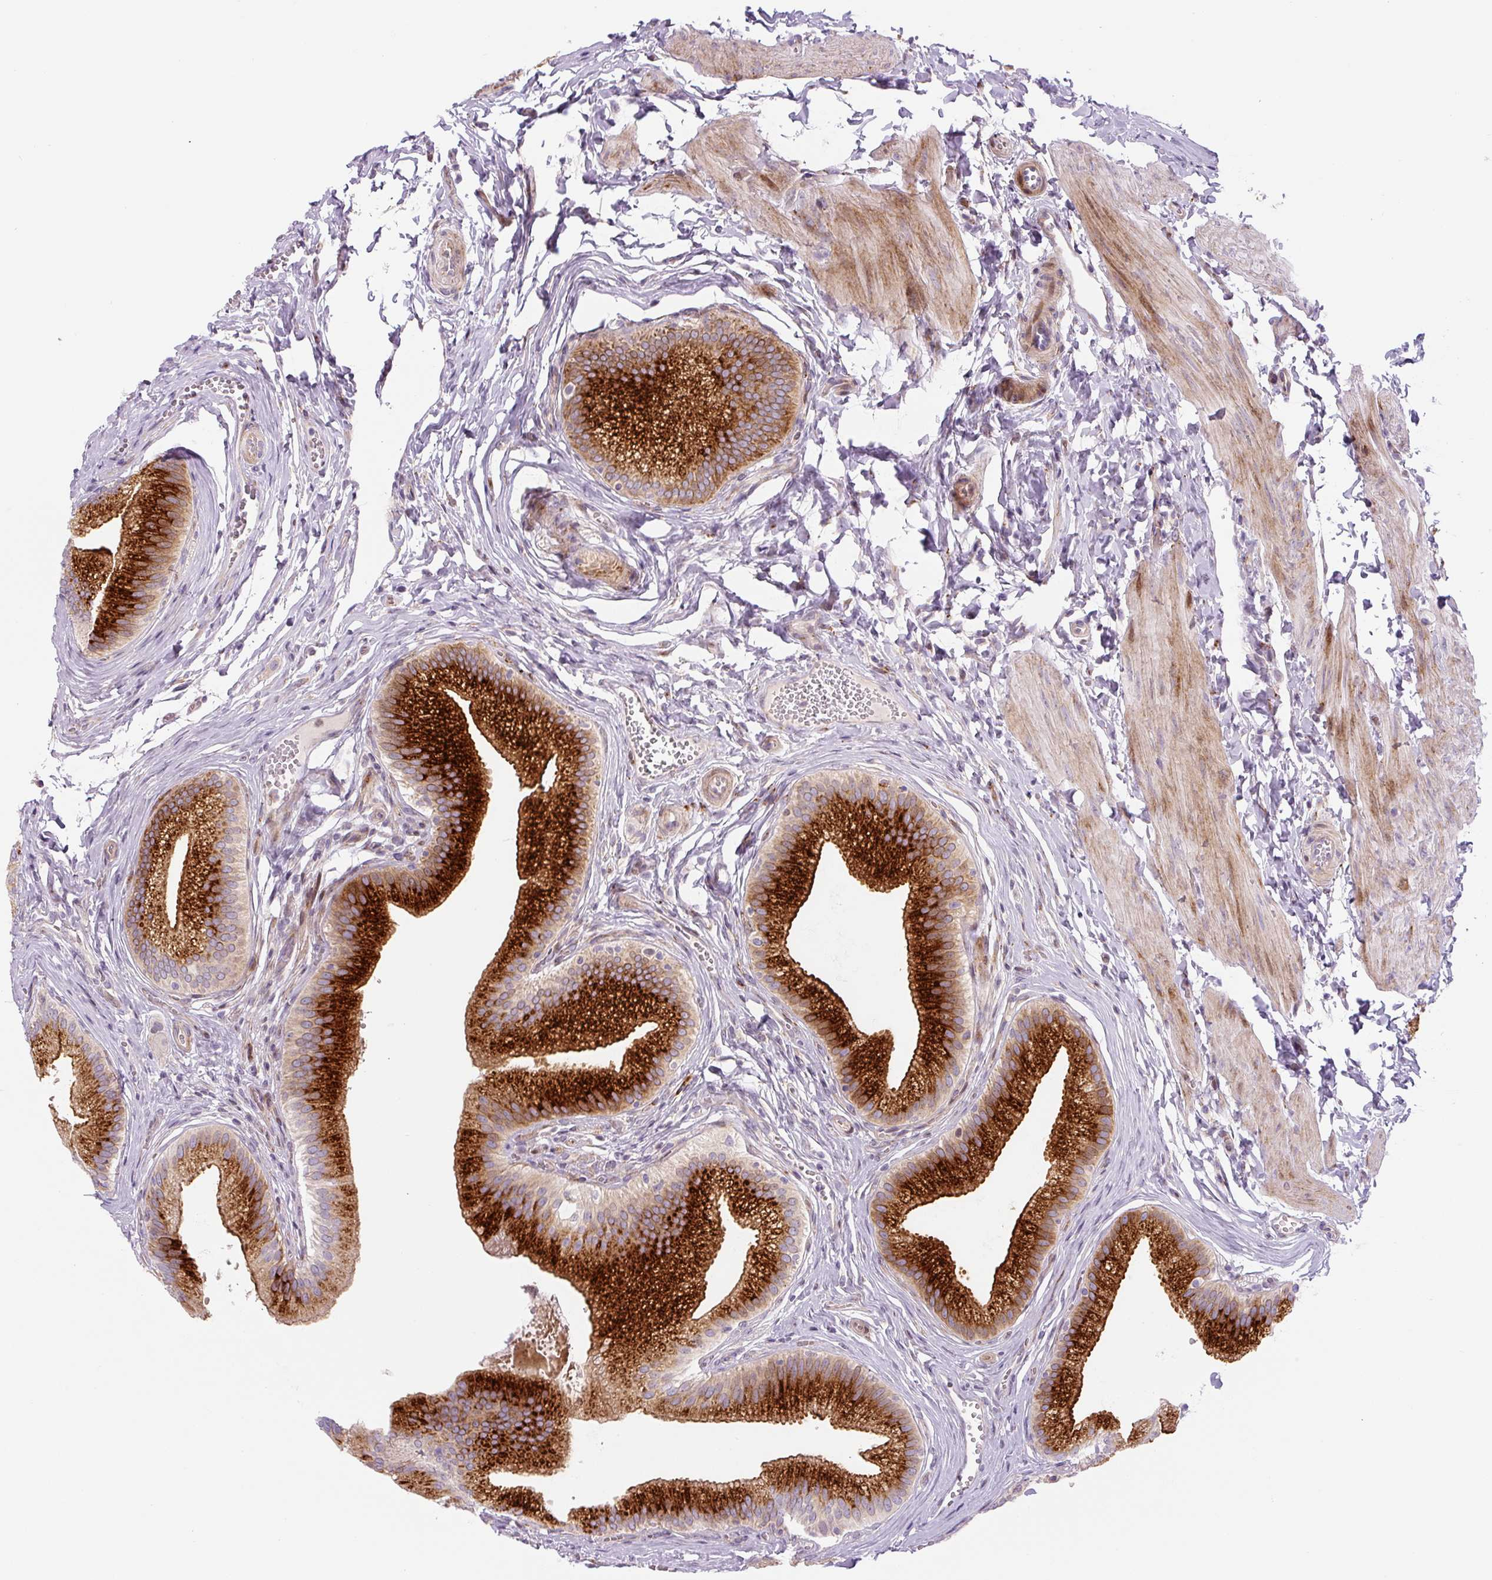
{"staining": {"intensity": "strong", "quantity": ">75%", "location": "cytoplasmic/membranous"}, "tissue": "gallbladder", "cell_type": "Glandular cells", "image_type": "normal", "snomed": [{"axis": "morphology", "description": "Normal tissue, NOS"}, {"axis": "topography", "description": "Gallbladder"}], "caption": "Immunohistochemical staining of normal gallbladder displays high levels of strong cytoplasmic/membranous expression in about >75% of glandular cells. (Brightfield microscopy of DAB IHC at high magnification).", "gene": "DISP3", "patient": {"sex": "male", "age": 17}}